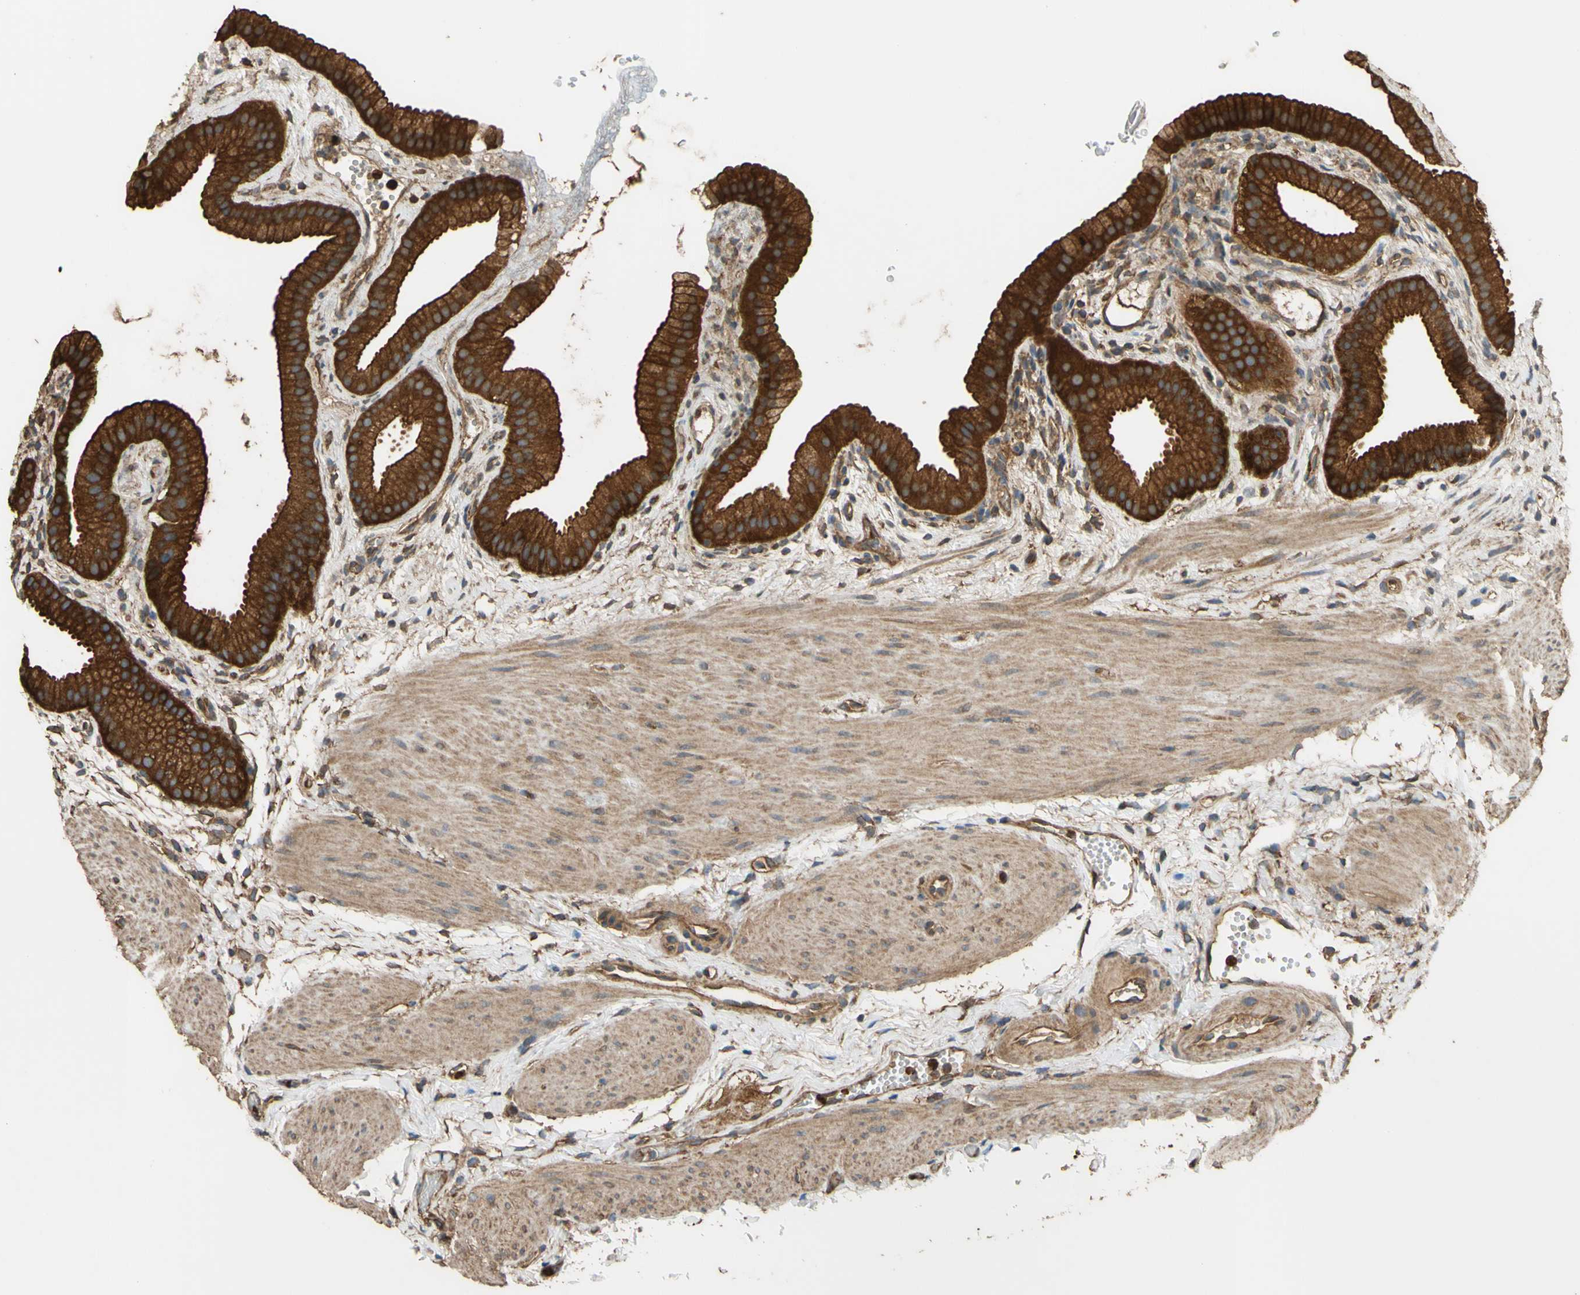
{"staining": {"intensity": "strong", "quantity": ">75%", "location": "cytoplasmic/membranous"}, "tissue": "gallbladder", "cell_type": "Glandular cells", "image_type": "normal", "snomed": [{"axis": "morphology", "description": "Normal tissue, NOS"}, {"axis": "topography", "description": "Gallbladder"}], "caption": "Protein positivity by immunohistochemistry (IHC) demonstrates strong cytoplasmic/membranous expression in approximately >75% of glandular cells in unremarkable gallbladder. Immunohistochemistry stains the protein of interest in brown and the nuclei are stained blue.", "gene": "CTTN", "patient": {"sex": "female", "age": 64}}